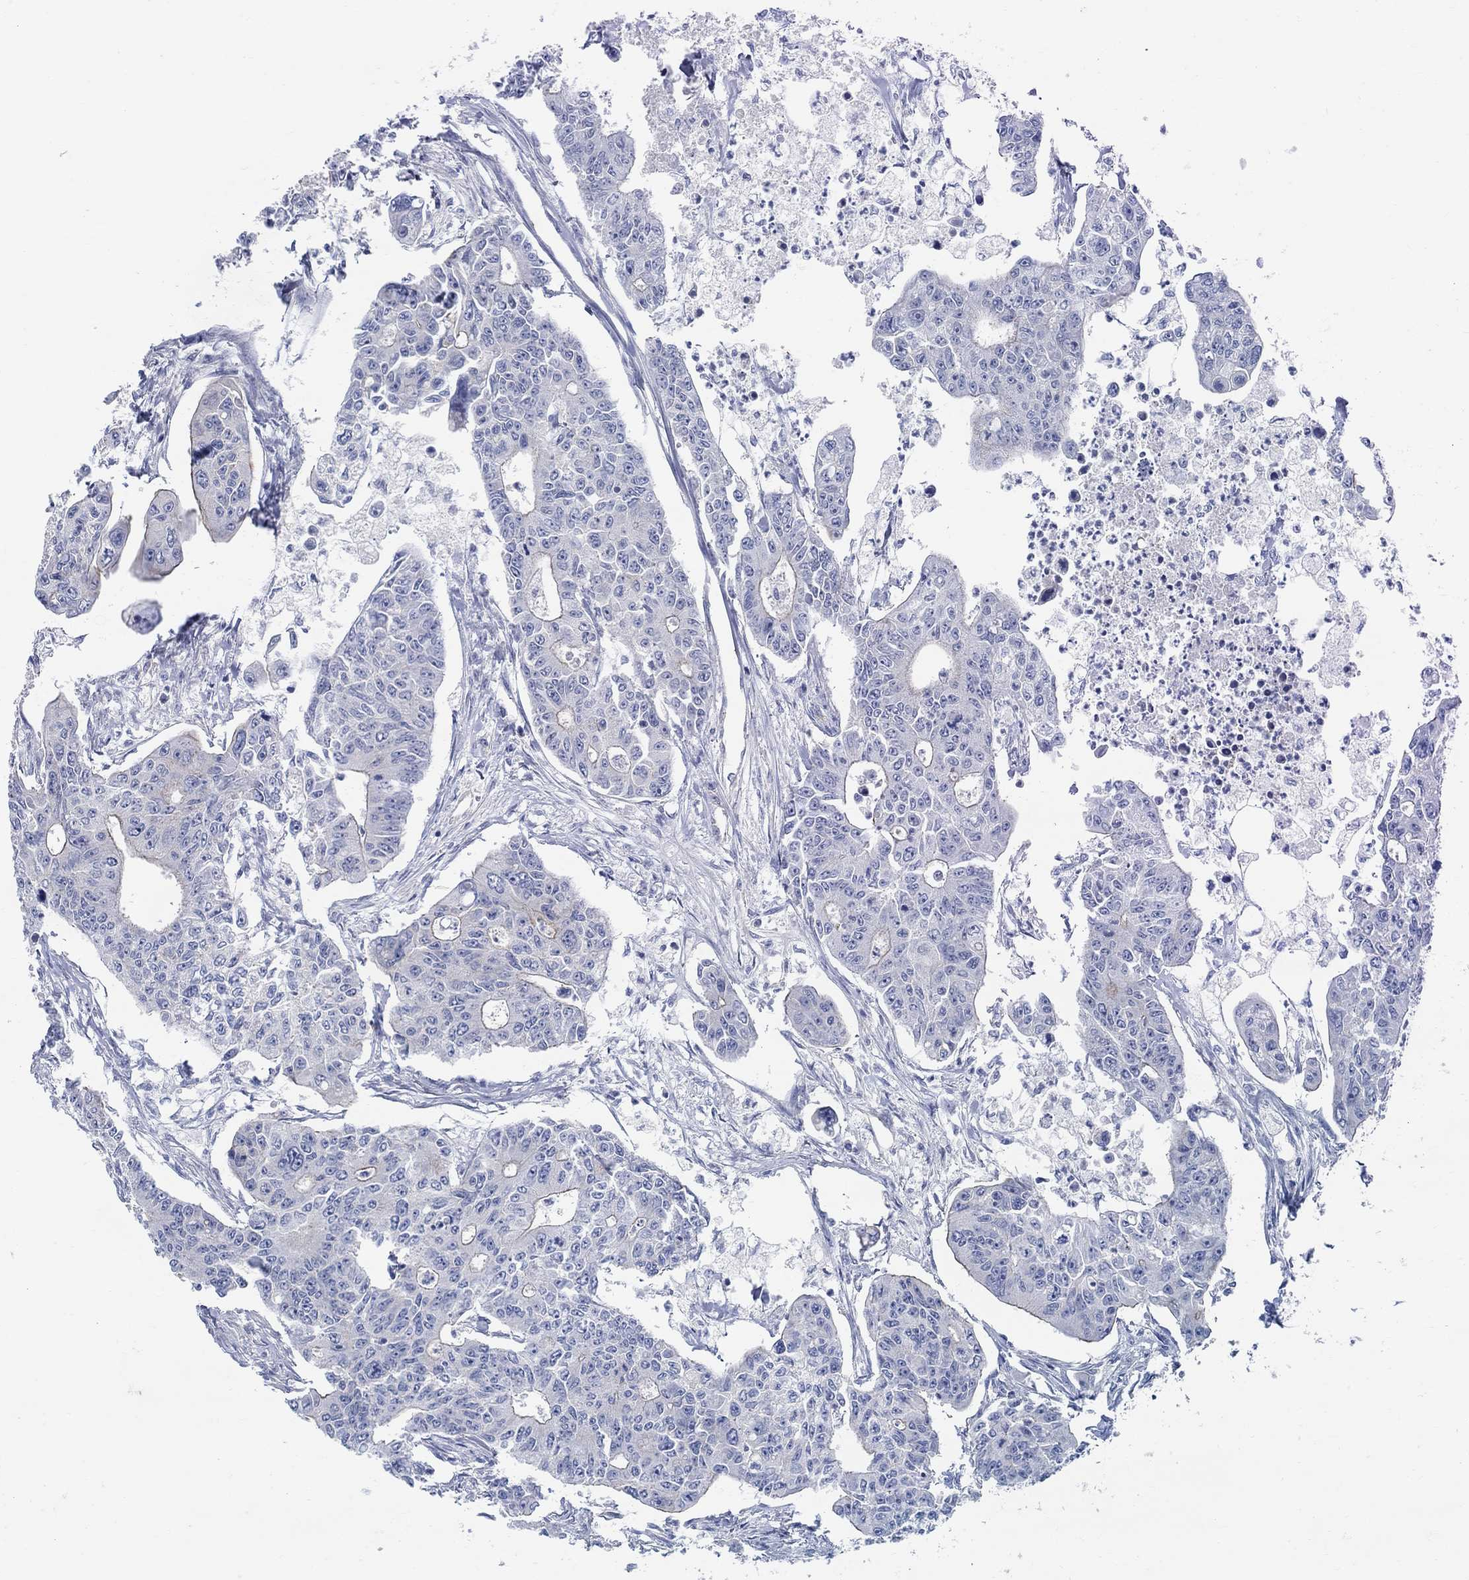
{"staining": {"intensity": "weak", "quantity": "<25%", "location": "cytoplasmic/membranous"}, "tissue": "colorectal cancer", "cell_type": "Tumor cells", "image_type": "cancer", "snomed": [{"axis": "morphology", "description": "Adenocarcinoma, NOS"}, {"axis": "topography", "description": "Colon"}], "caption": "The image displays no staining of tumor cells in colorectal adenocarcinoma. The staining is performed using DAB brown chromogen with nuclei counter-stained in using hematoxylin.", "gene": "TMEM198", "patient": {"sex": "male", "age": 70}}